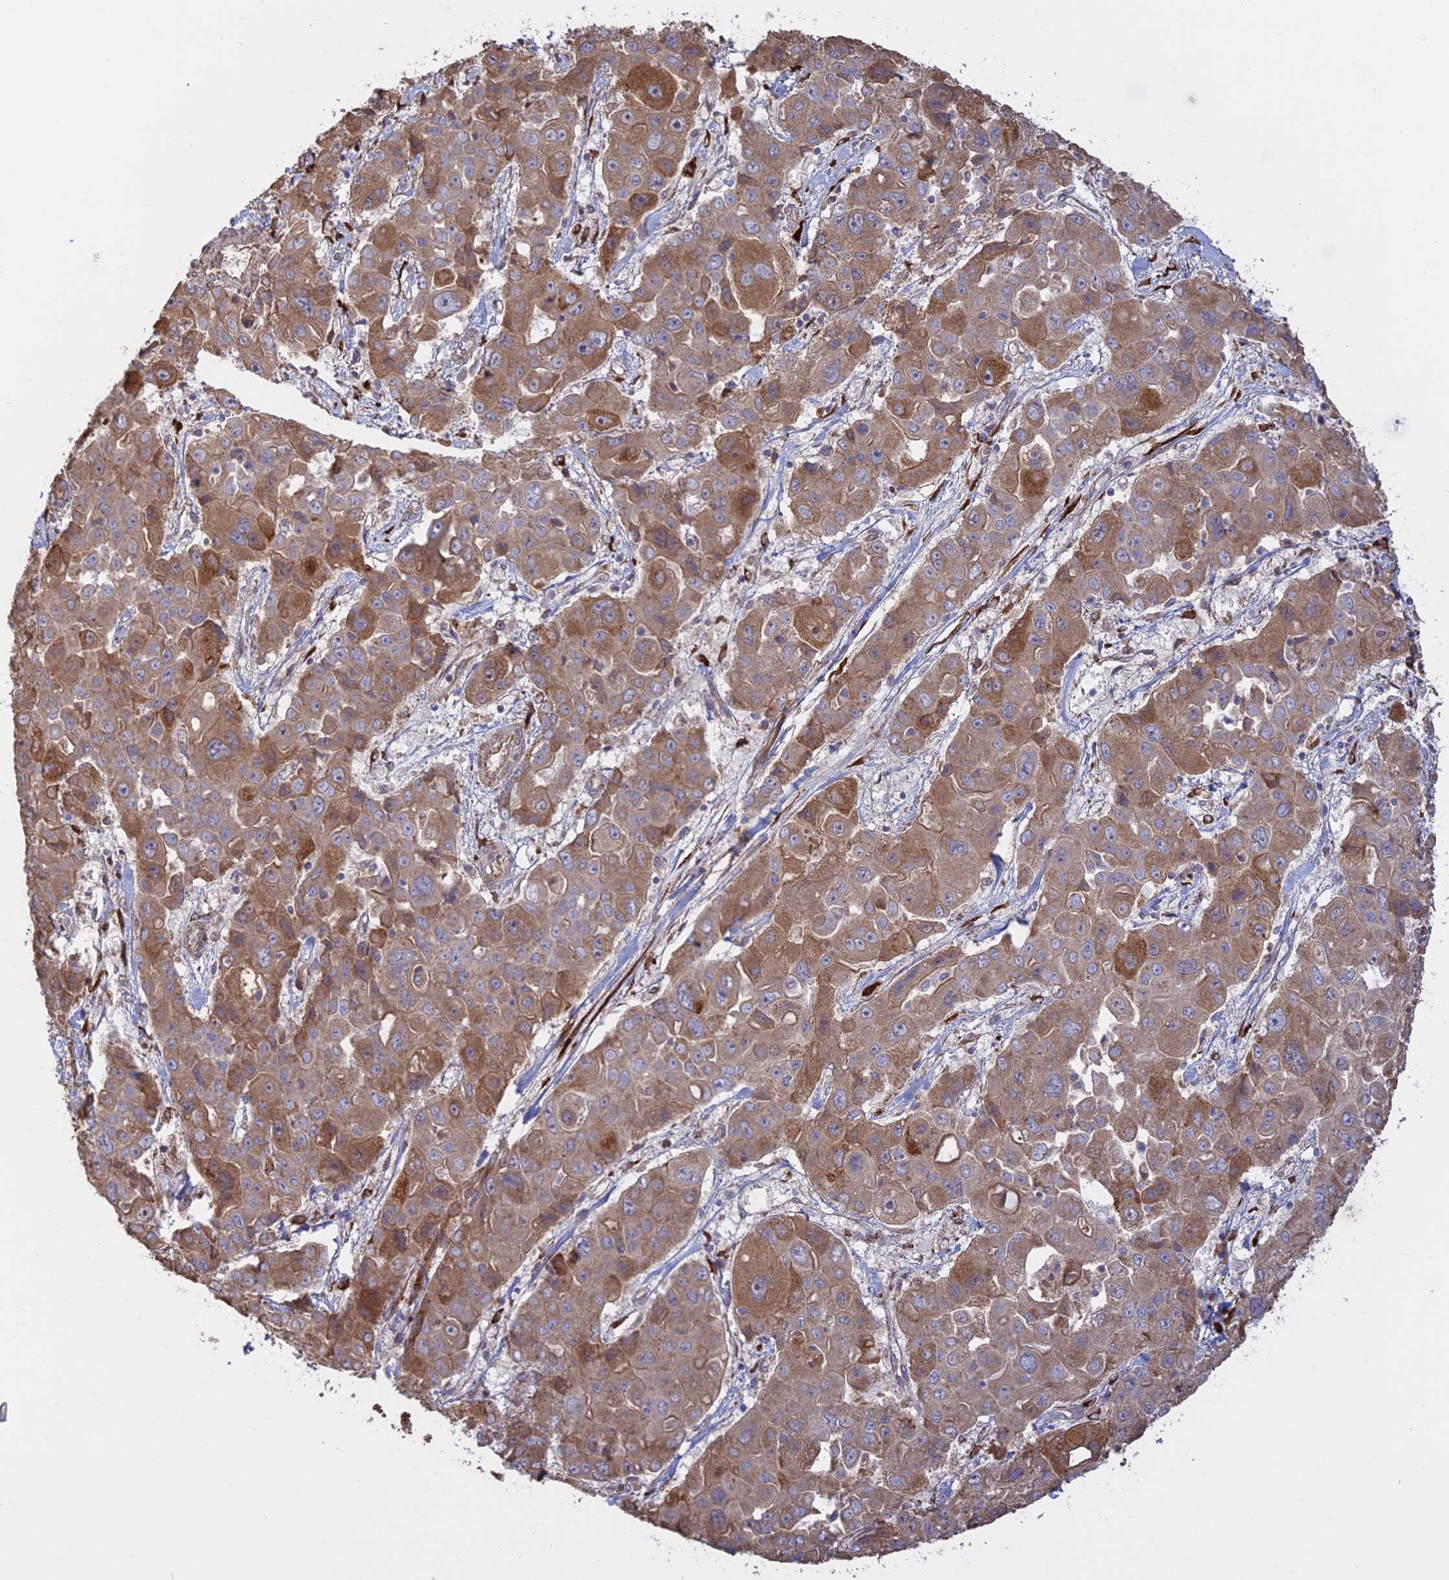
{"staining": {"intensity": "moderate", "quantity": "25%-75%", "location": "cytoplasmic/membranous"}, "tissue": "liver cancer", "cell_type": "Tumor cells", "image_type": "cancer", "snomed": [{"axis": "morphology", "description": "Cholangiocarcinoma"}, {"axis": "topography", "description": "Liver"}], "caption": "Approximately 25%-75% of tumor cells in human liver cancer reveal moderate cytoplasmic/membranous protein positivity as visualized by brown immunohistochemical staining.", "gene": "PPIC", "patient": {"sex": "male", "age": 67}}